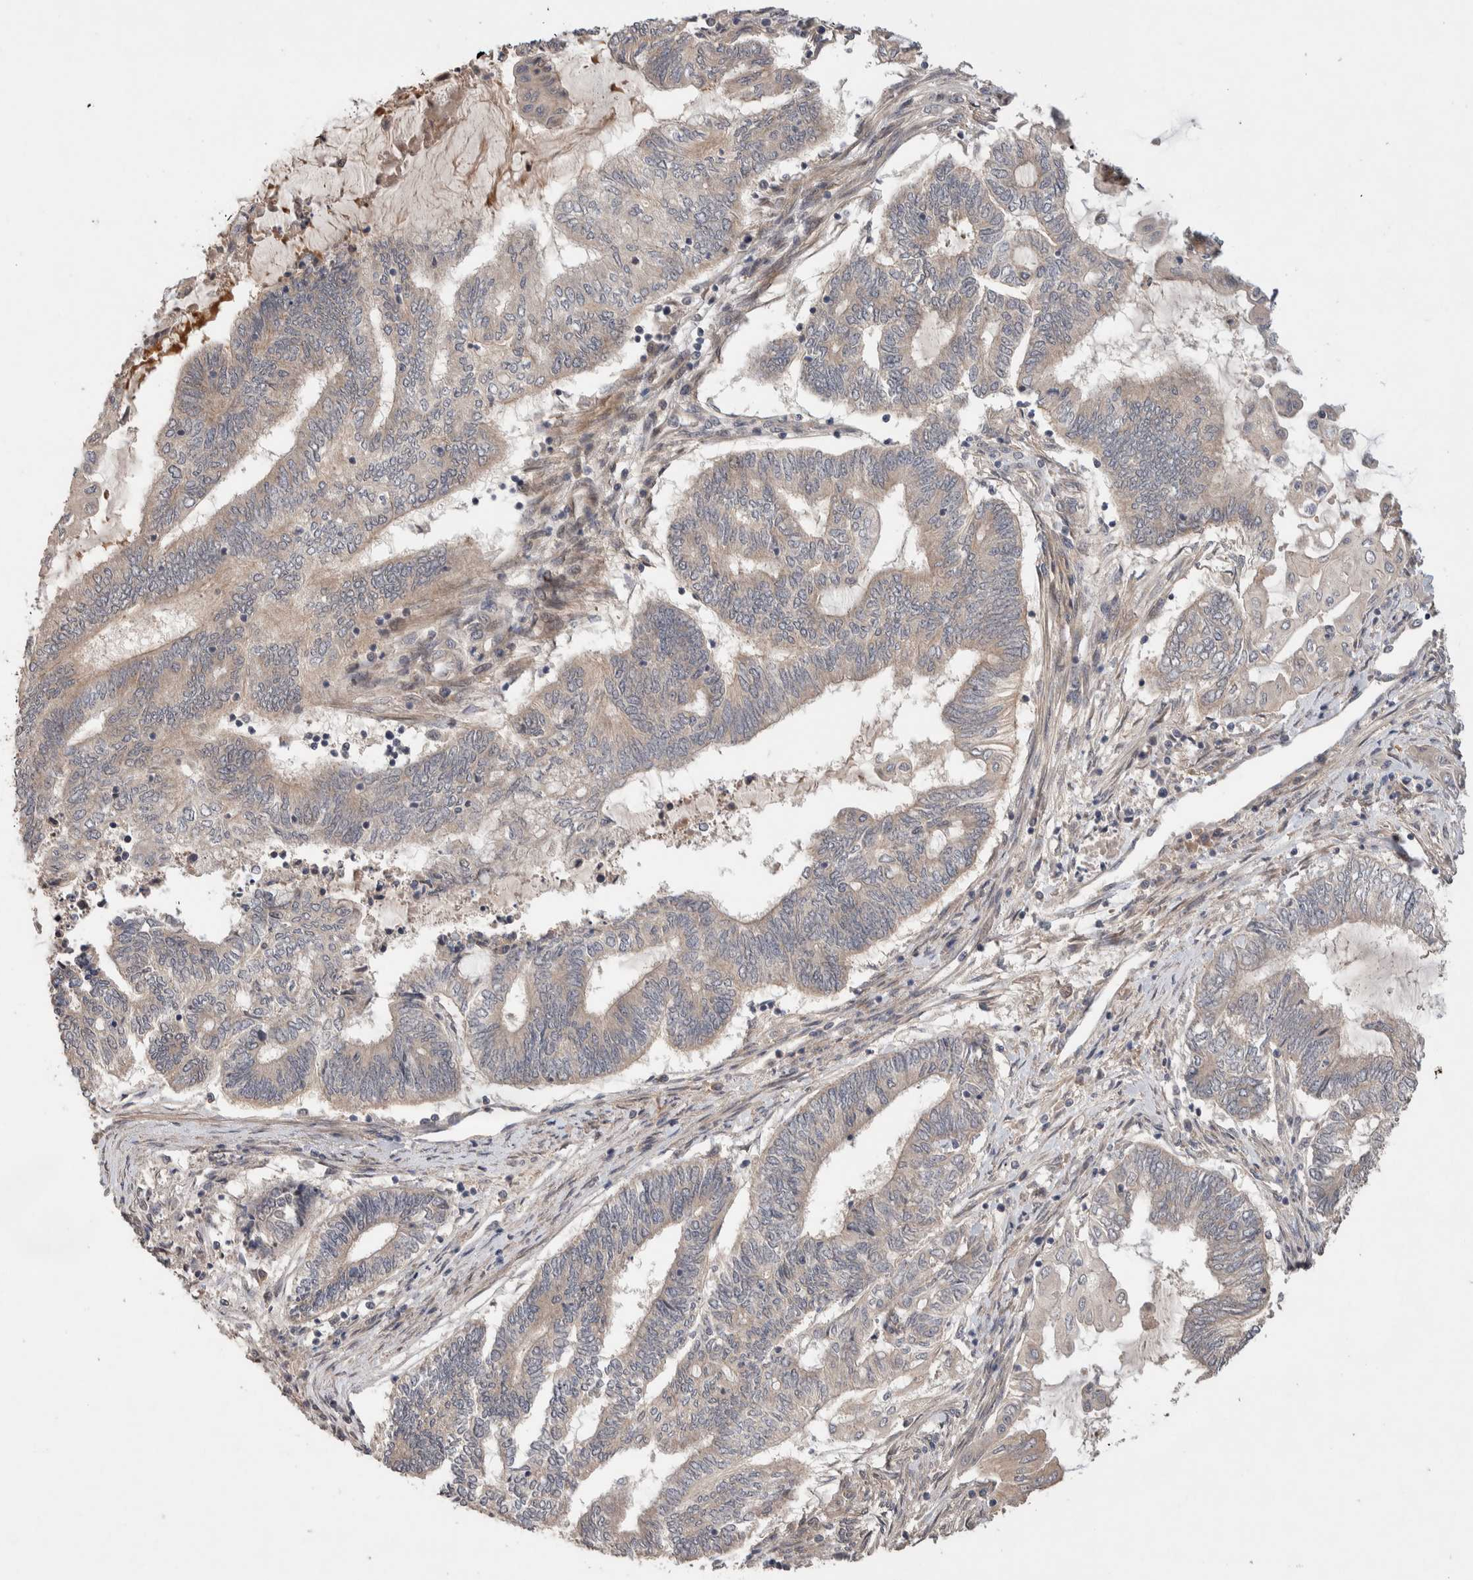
{"staining": {"intensity": "weak", "quantity": "<25%", "location": "cytoplasmic/membranous"}, "tissue": "endometrial cancer", "cell_type": "Tumor cells", "image_type": "cancer", "snomed": [{"axis": "morphology", "description": "Adenocarcinoma, NOS"}, {"axis": "topography", "description": "Uterus"}, {"axis": "topography", "description": "Endometrium"}], "caption": "Tumor cells show no significant staining in endometrial cancer. (Immunohistochemistry, brightfield microscopy, high magnification).", "gene": "CASK", "patient": {"sex": "female", "age": 70}}